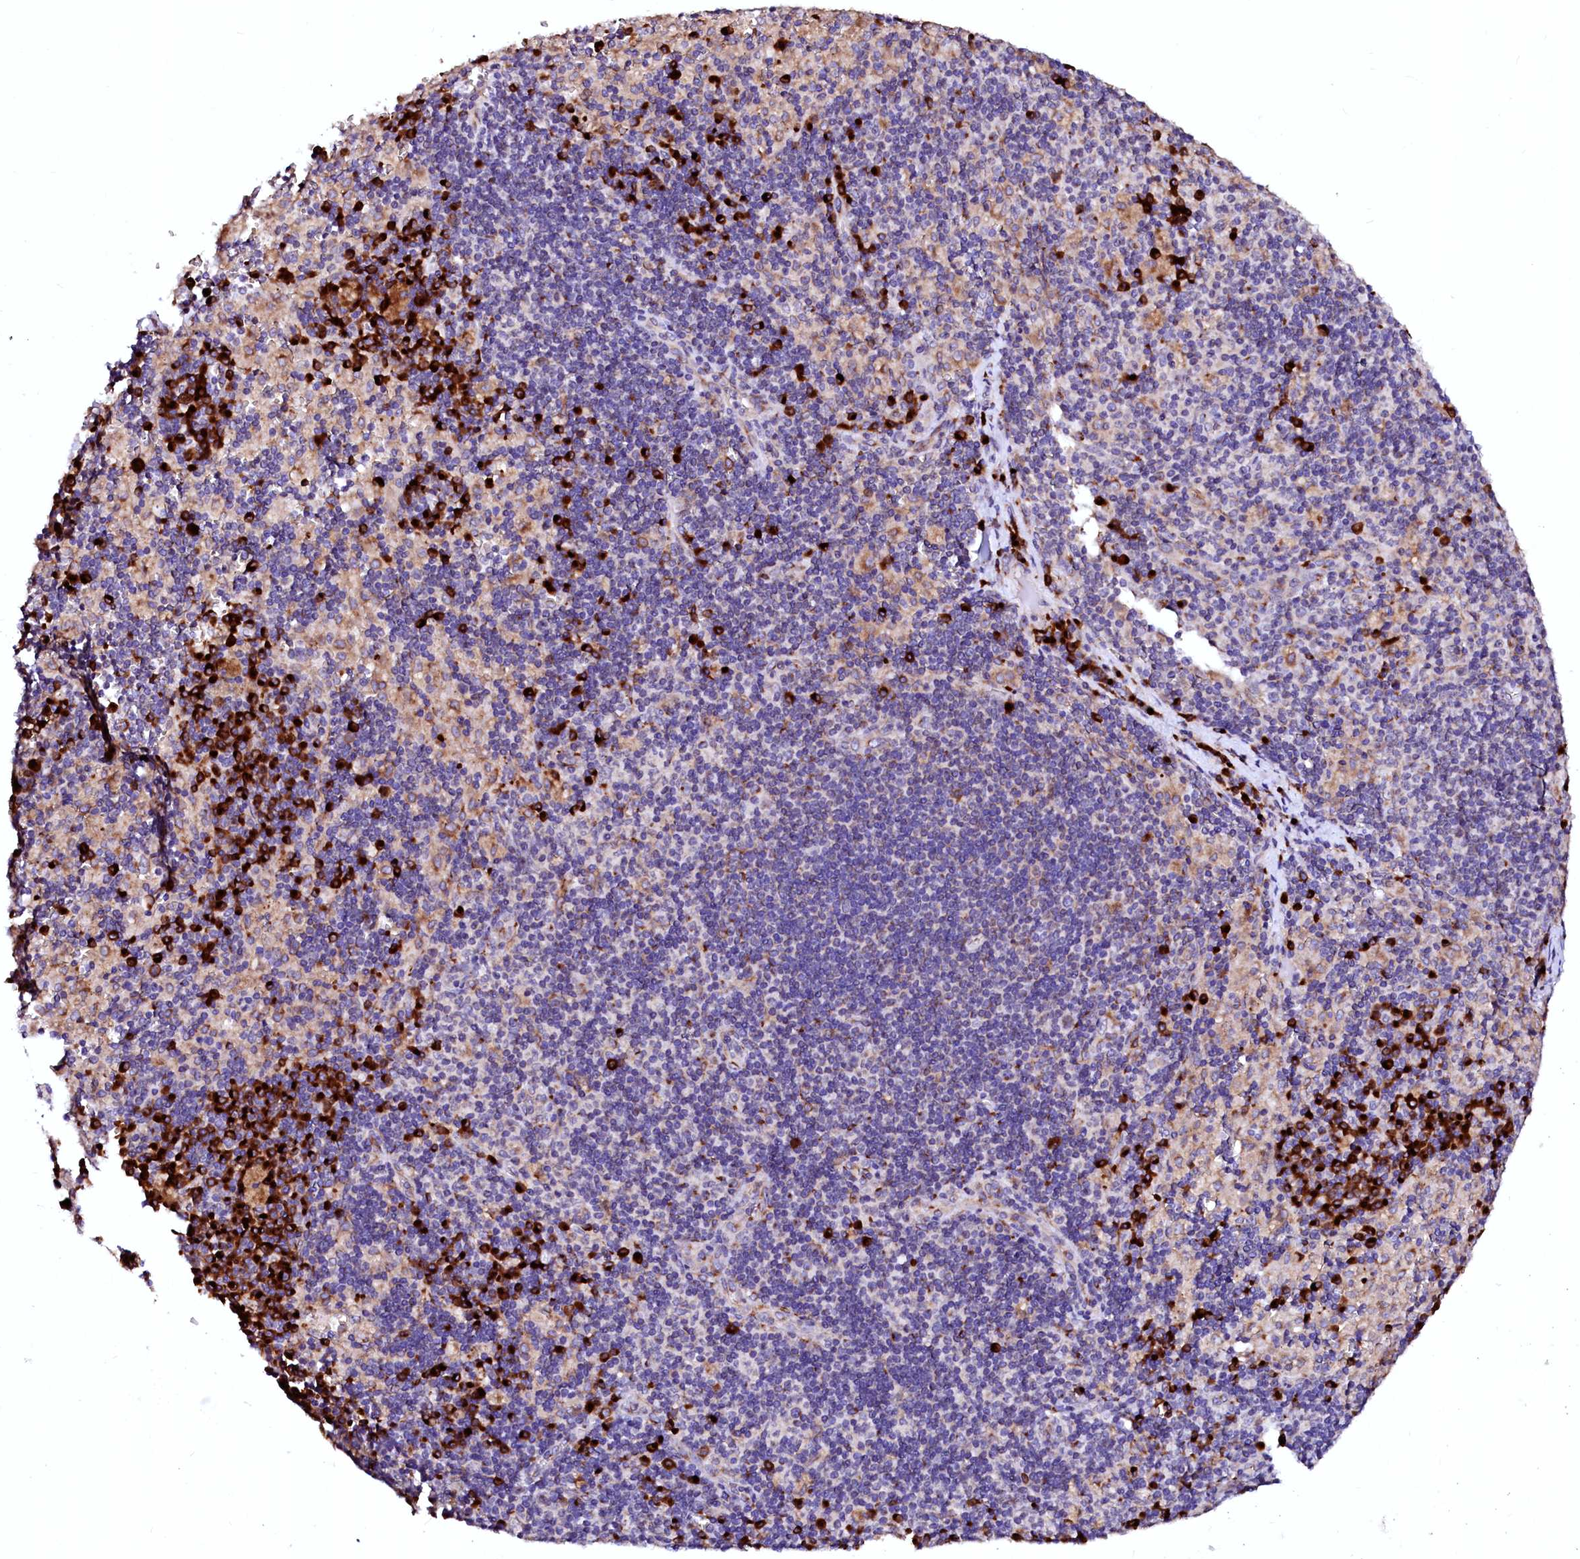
{"staining": {"intensity": "strong", "quantity": "25%-75%", "location": "cytoplasmic/membranous"}, "tissue": "pancreatic cancer", "cell_type": "Tumor cells", "image_type": "cancer", "snomed": [{"axis": "morphology", "description": "Adenocarcinoma, NOS"}, {"axis": "topography", "description": "Pancreas"}], "caption": "Tumor cells demonstrate high levels of strong cytoplasmic/membranous expression in about 25%-75% of cells in pancreatic cancer (adenocarcinoma).", "gene": "LMAN1", "patient": {"sex": "male", "age": 65}}